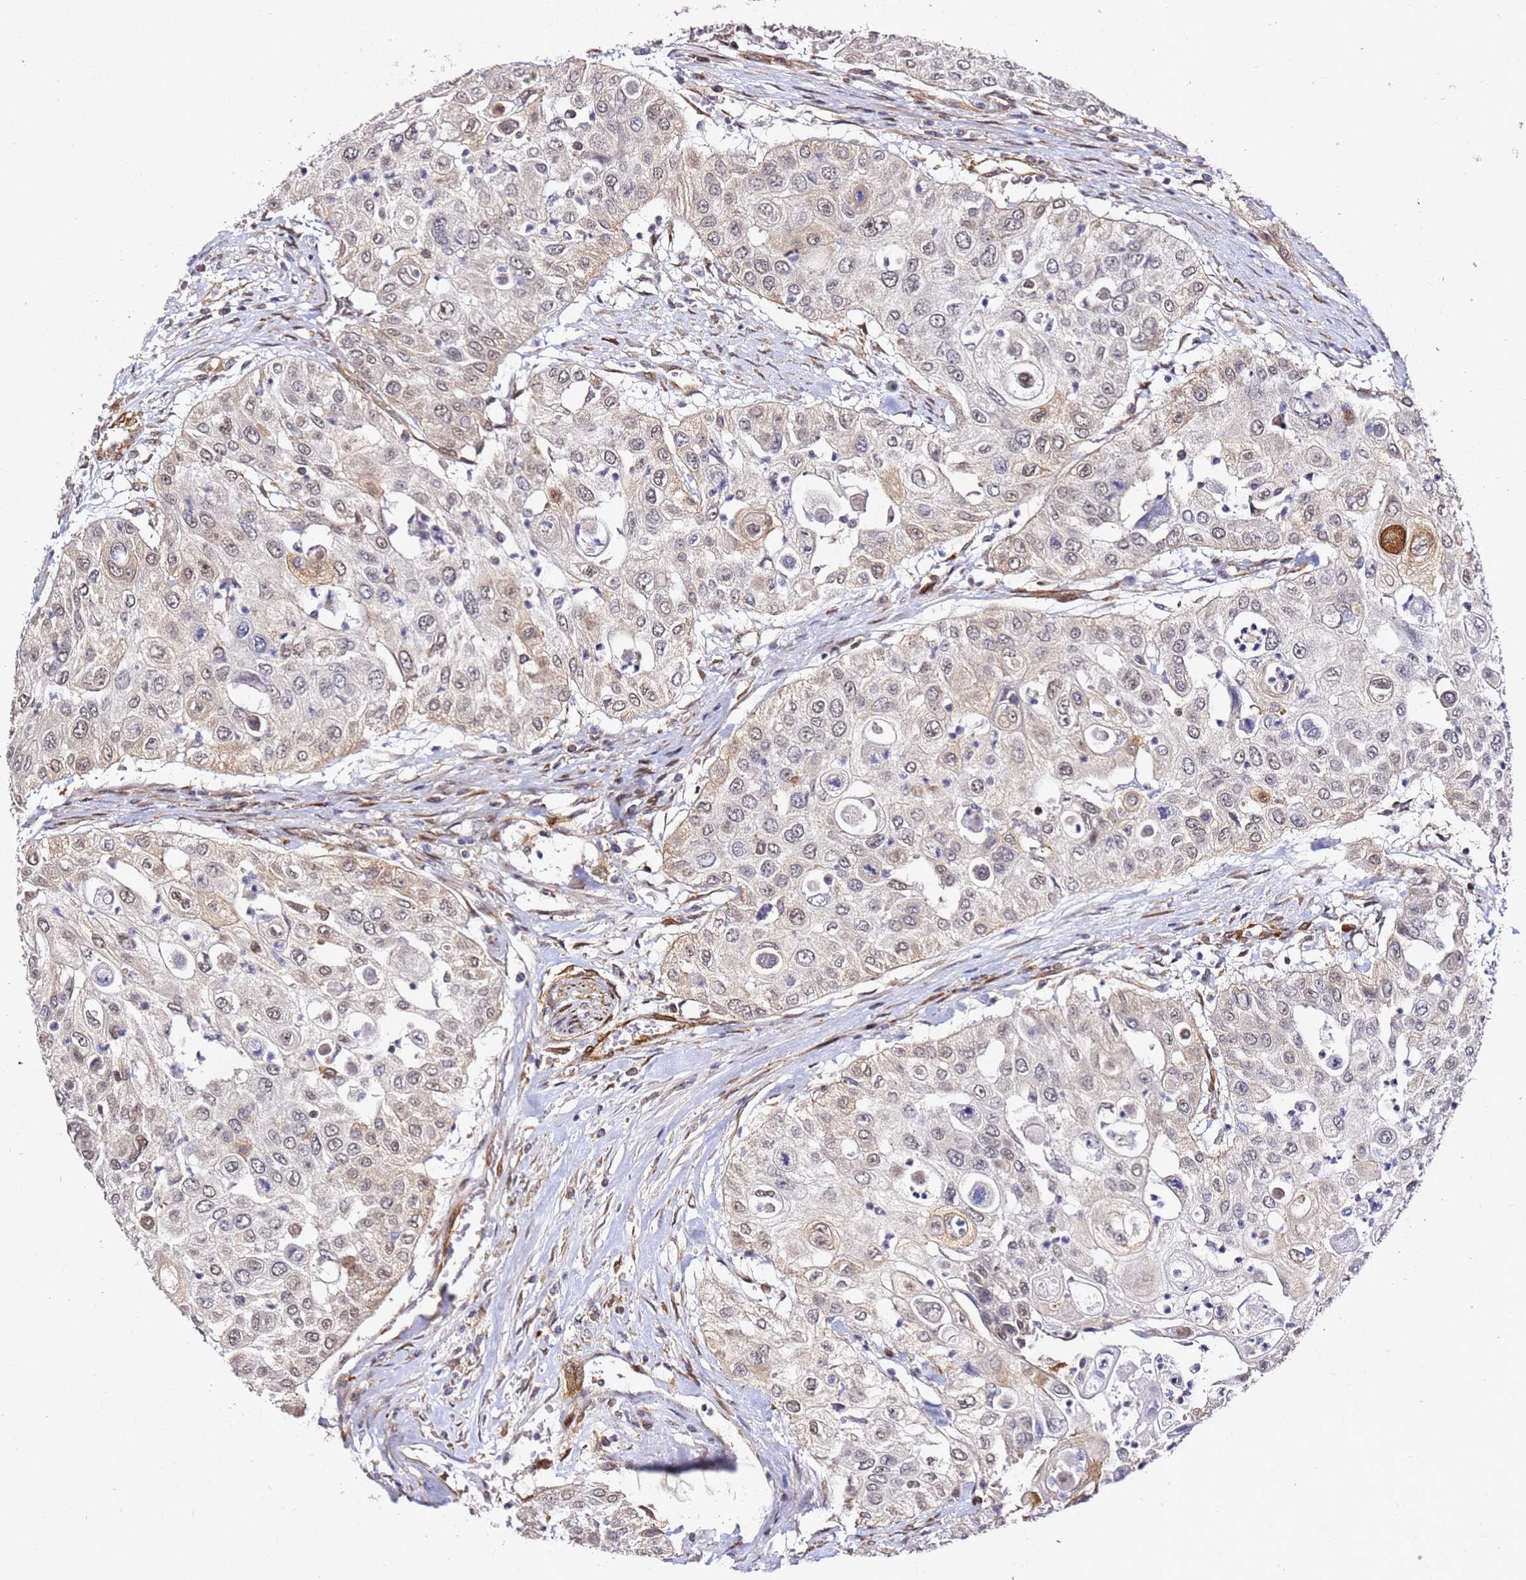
{"staining": {"intensity": "weak", "quantity": "25%-75%", "location": "nuclear"}, "tissue": "urothelial cancer", "cell_type": "Tumor cells", "image_type": "cancer", "snomed": [{"axis": "morphology", "description": "Urothelial carcinoma, High grade"}, {"axis": "topography", "description": "Urinary bladder"}], "caption": "DAB (3,3'-diaminobenzidine) immunohistochemical staining of human urothelial cancer demonstrates weak nuclear protein positivity in approximately 25%-75% of tumor cells.", "gene": "ZNF296", "patient": {"sex": "female", "age": 79}}